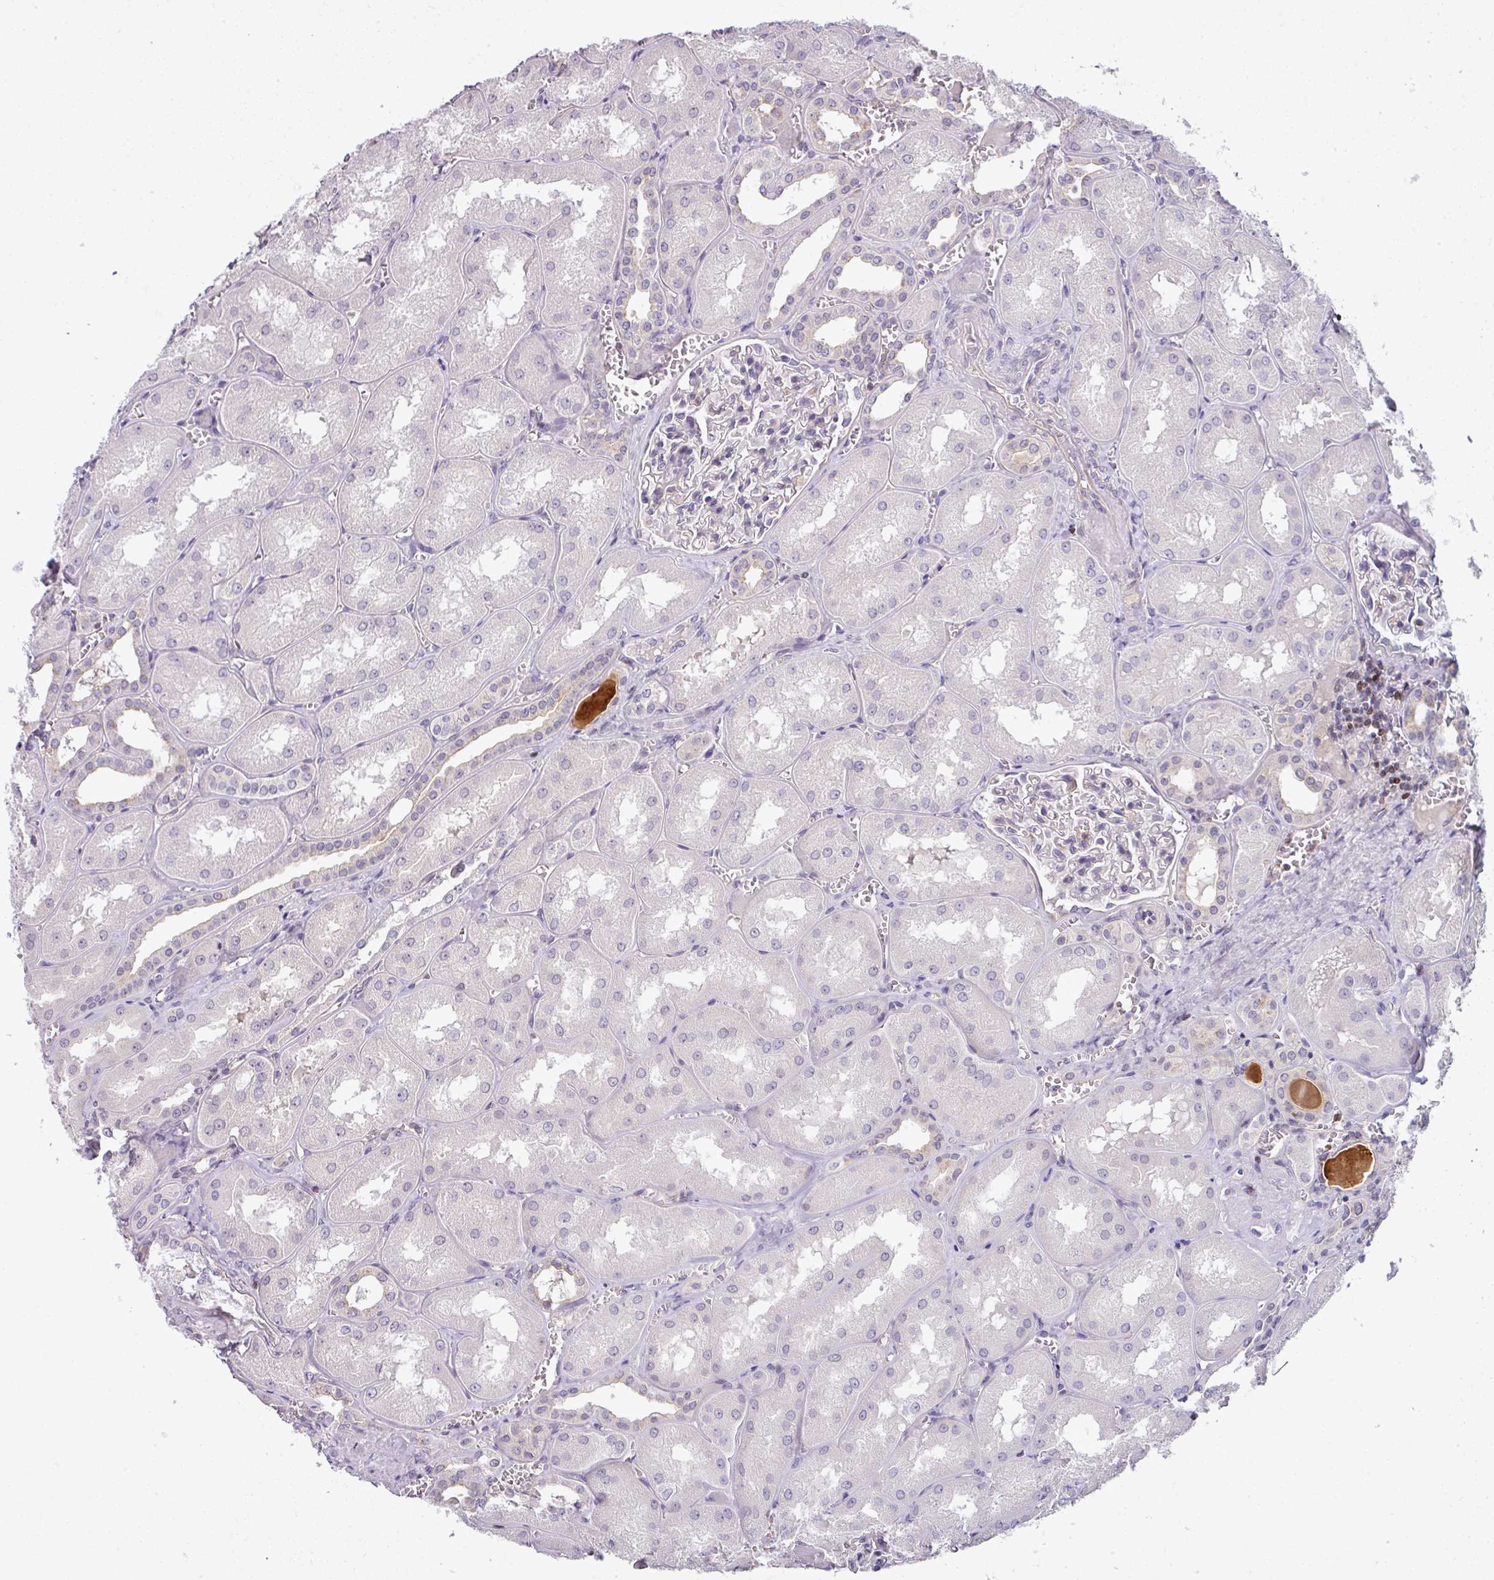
{"staining": {"intensity": "negative", "quantity": "none", "location": "none"}, "tissue": "kidney", "cell_type": "Cells in glomeruli", "image_type": "normal", "snomed": [{"axis": "morphology", "description": "Normal tissue, NOS"}, {"axis": "topography", "description": "Kidney"}], "caption": "Cells in glomeruli show no significant protein staining in unremarkable kidney. Brightfield microscopy of IHC stained with DAB (brown) and hematoxylin (blue), captured at high magnification.", "gene": "STAT5A", "patient": {"sex": "male", "age": 61}}